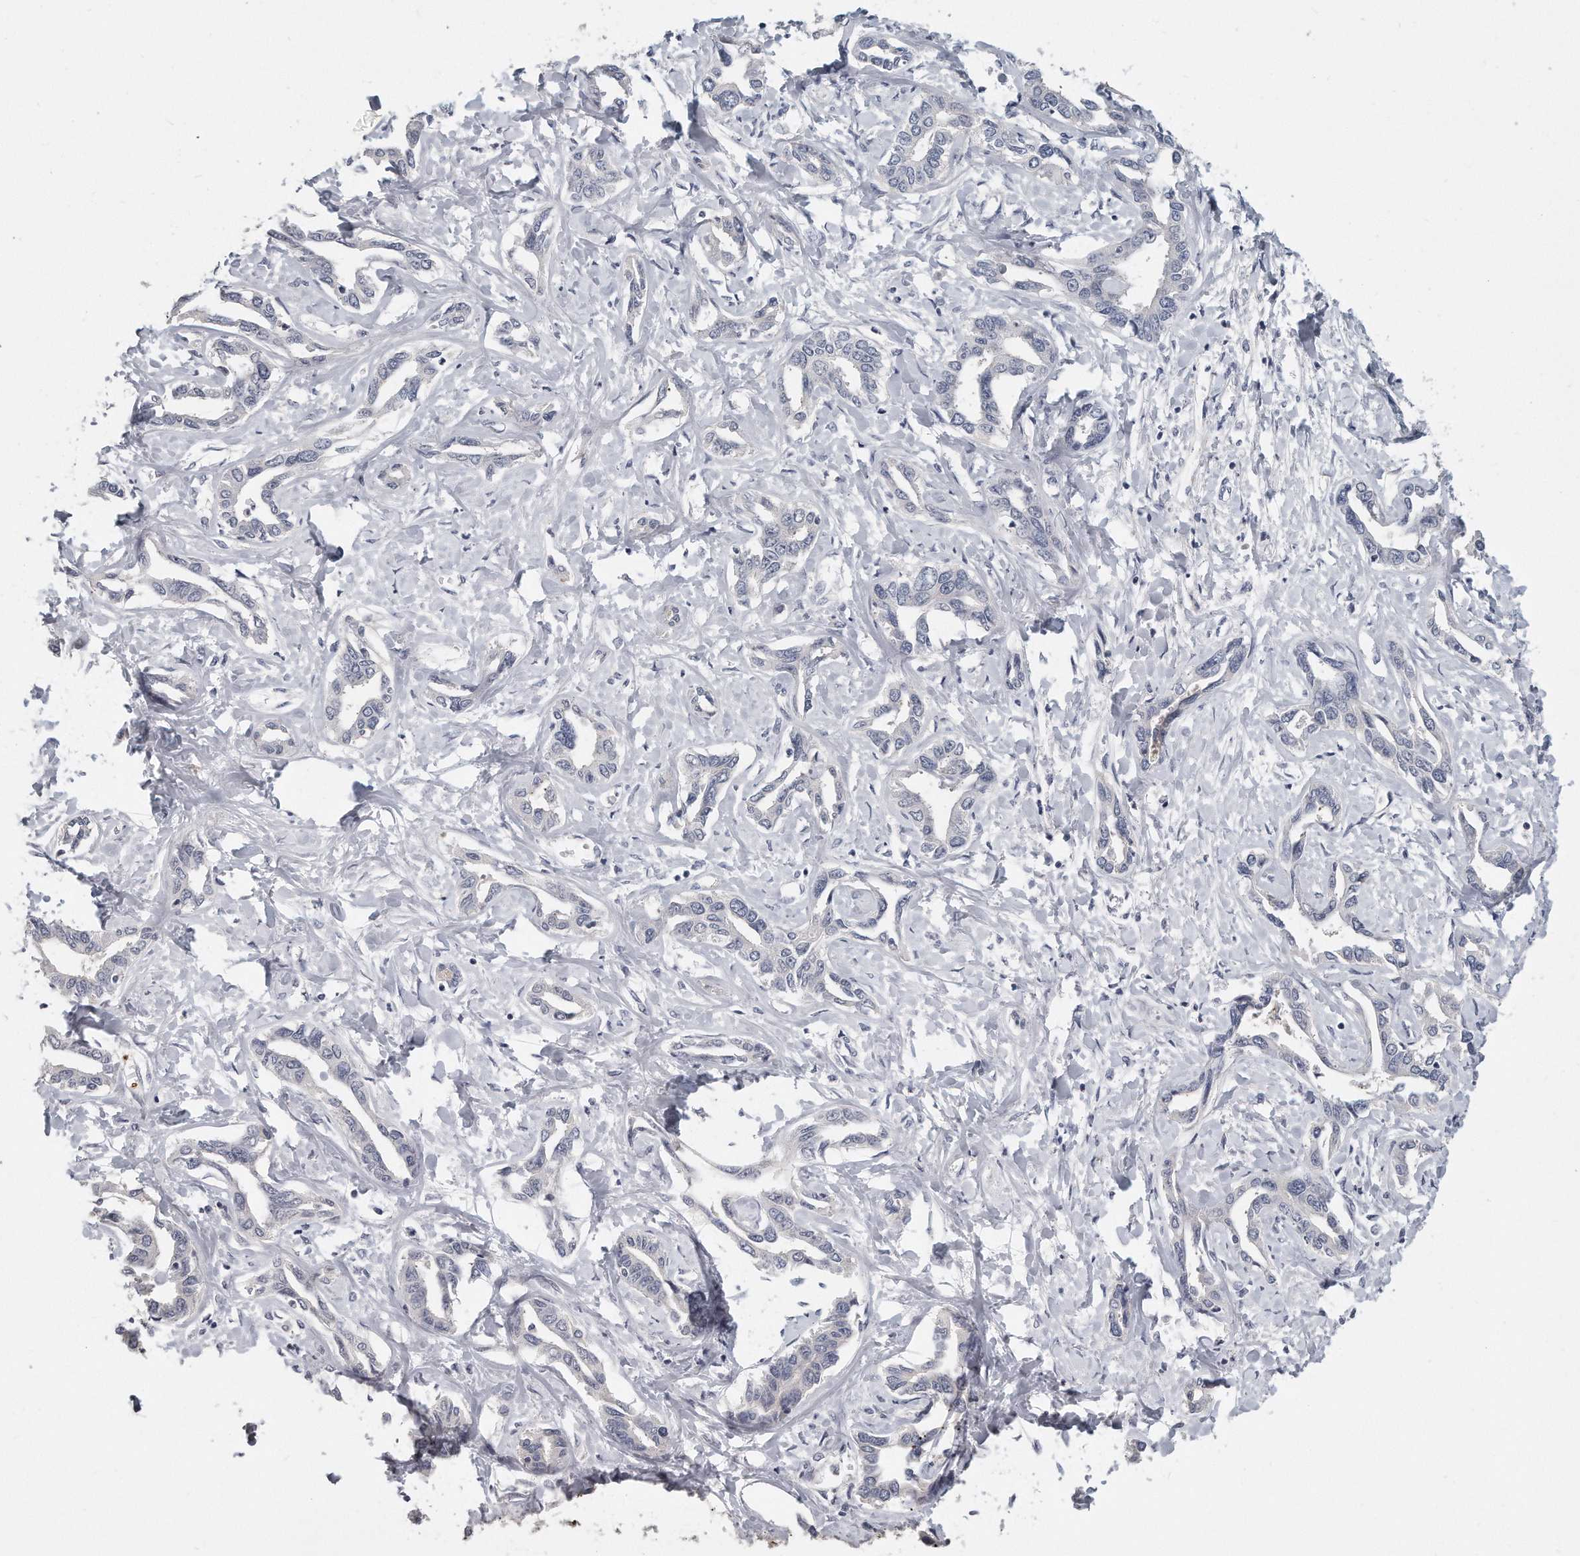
{"staining": {"intensity": "negative", "quantity": "none", "location": "none"}, "tissue": "liver cancer", "cell_type": "Tumor cells", "image_type": "cancer", "snomed": [{"axis": "morphology", "description": "Cholangiocarcinoma"}, {"axis": "topography", "description": "Liver"}], "caption": "High magnification brightfield microscopy of cholangiocarcinoma (liver) stained with DAB (brown) and counterstained with hematoxylin (blue): tumor cells show no significant staining. Nuclei are stained in blue.", "gene": "KLHL7", "patient": {"sex": "male", "age": 59}}